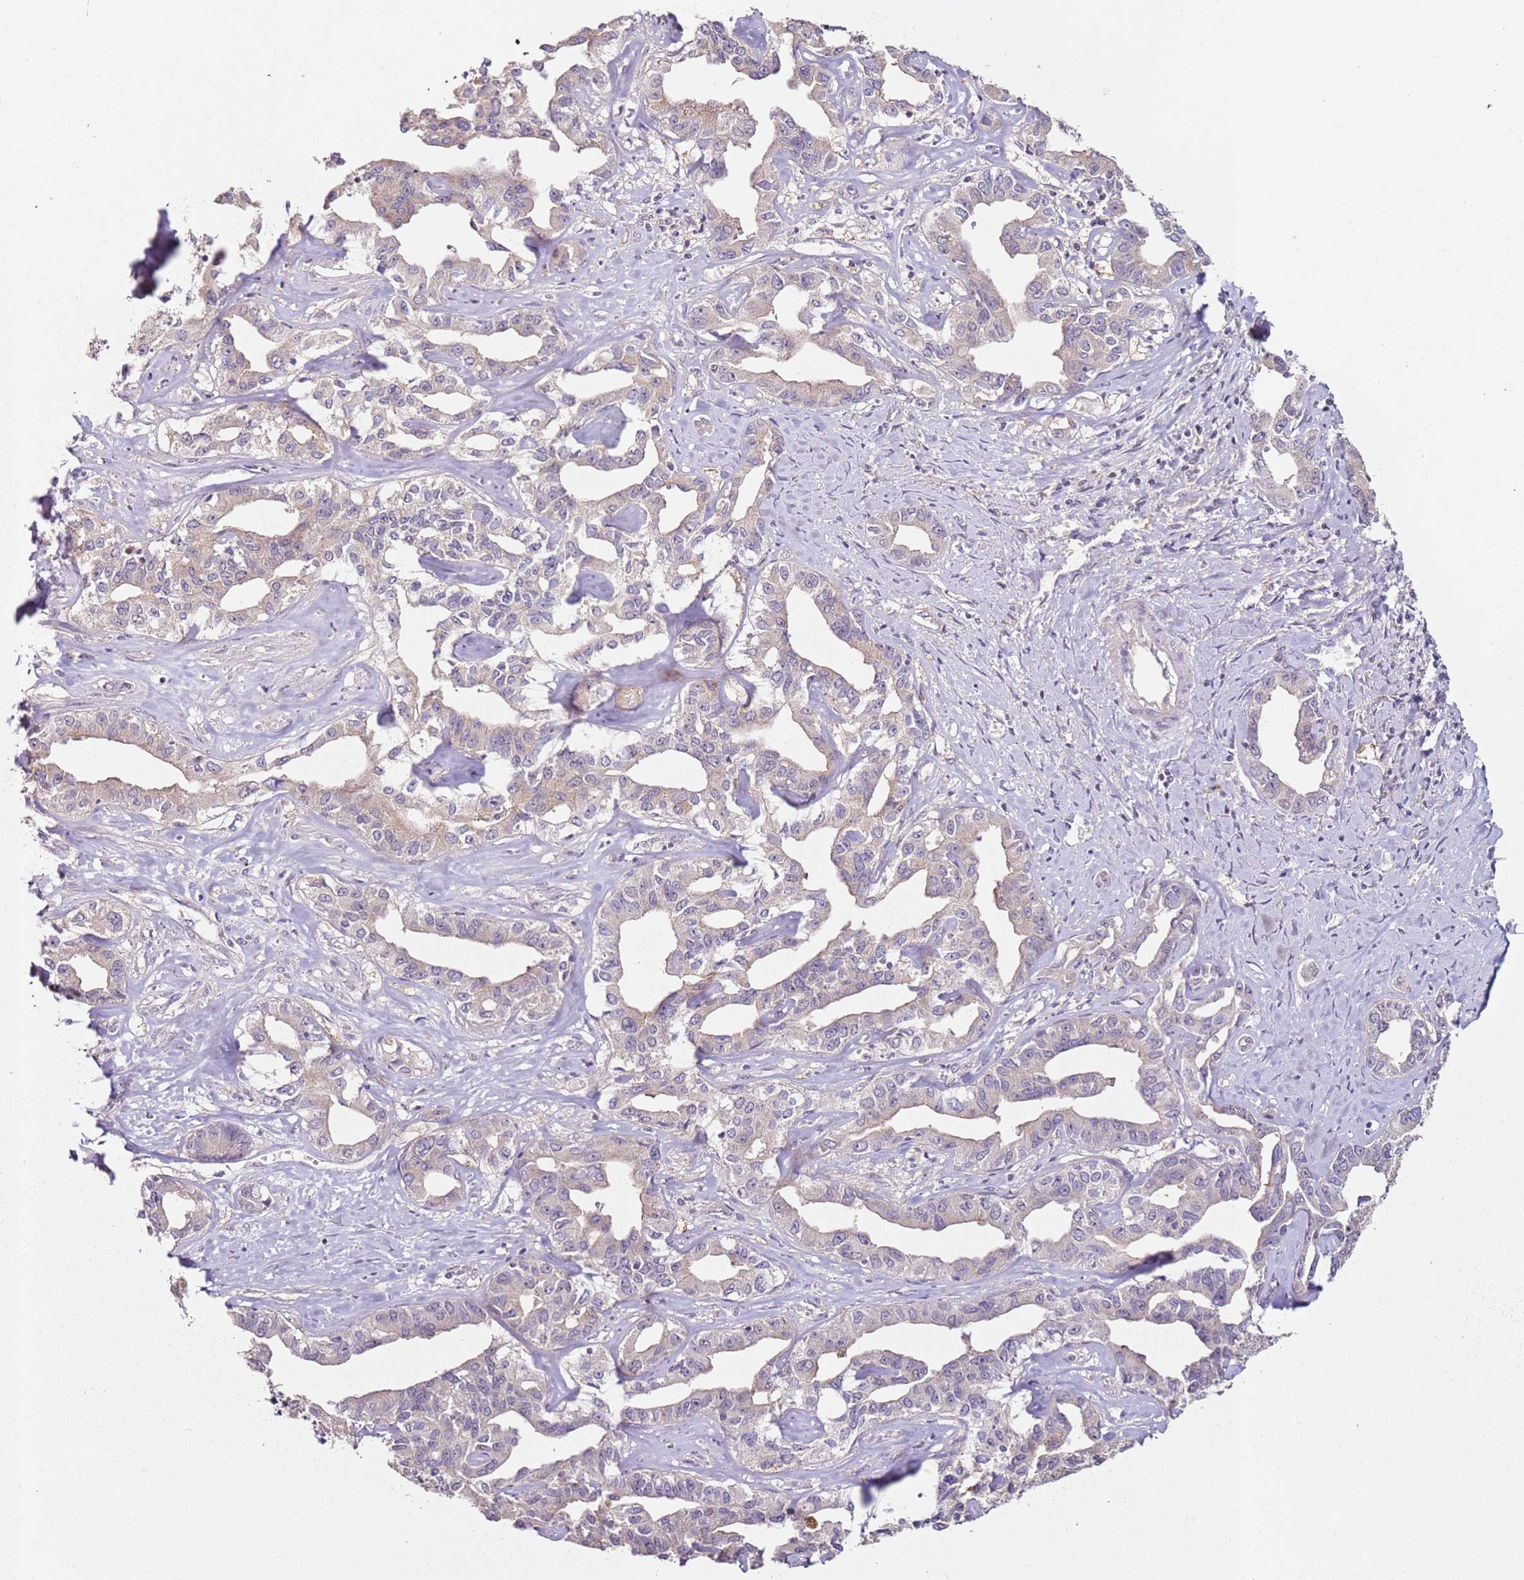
{"staining": {"intensity": "negative", "quantity": "none", "location": "none"}, "tissue": "liver cancer", "cell_type": "Tumor cells", "image_type": "cancer", "snomed": [{"axis": "morphology", "description": "Cholangiocarcinoma"}, {"axis": "topography", "description": "Liver"}], "caption": "Cholangiocarcinoma (liver) stained for a protein using immunohistochemistry (IHC) demonstrates no positivity tumor cells.", "gene": "MDH1", "patient": {"sex": "male", "age": 59}}